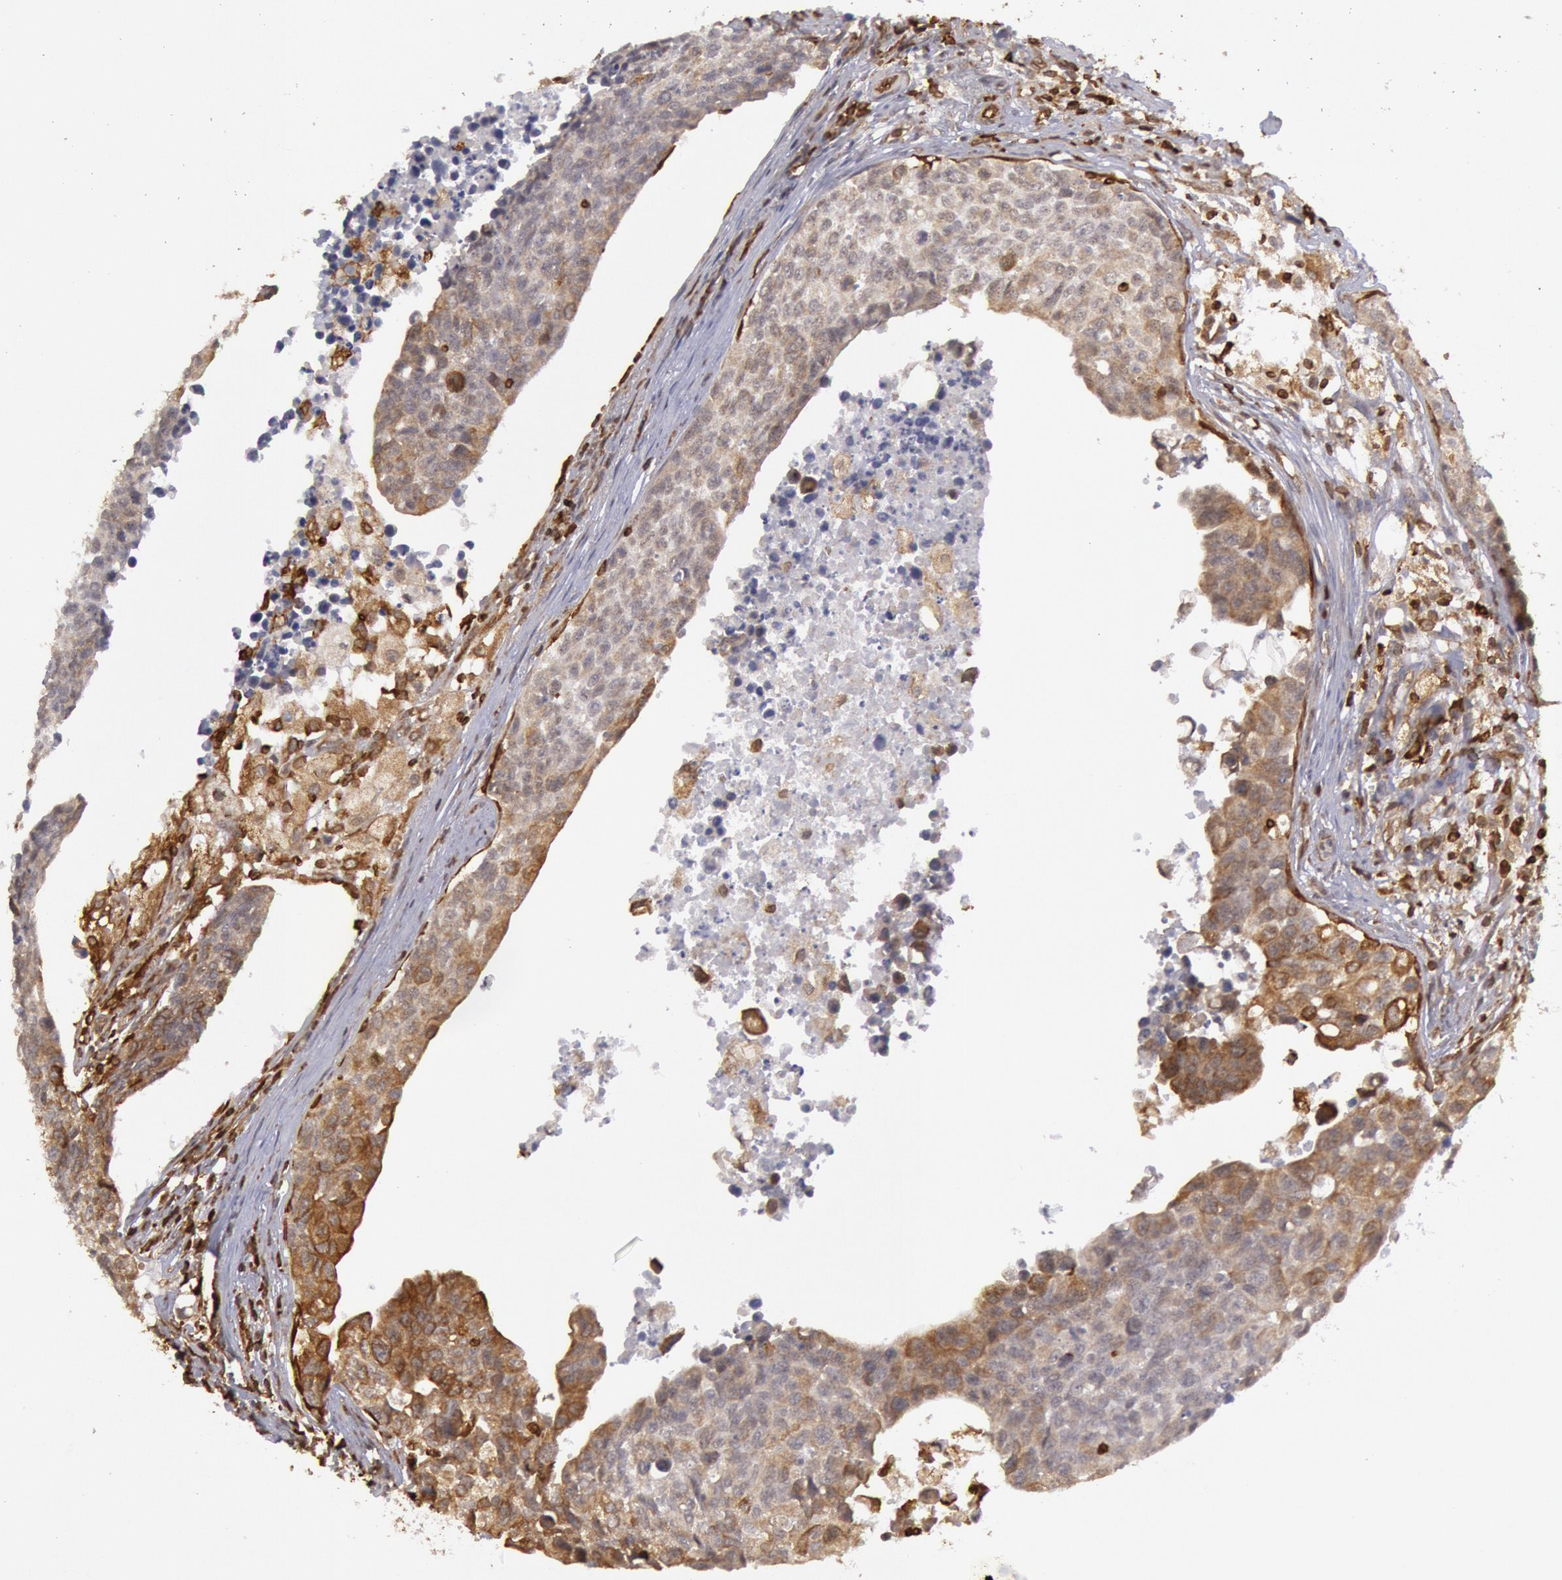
{"staining": {"intensity": "weak", "quantity": "25%-75%", "location": "cytoplasmic/membranous"}, "tissue": "urothelial cancer", "cell_type": "Tumor cells", "image_type": "cancer", "snomed": [{"axis": "morphology", "description": "Urothelial carcinoma, High grade"}, {"axis": "topography", "description": "Urinary bladder"}], "caption": "Immunohistochemistry (IHC) (DAB) staining of high-grade urothelial carcinoma exhibits weak cytoplasmic/membranous protein positivity in approximately 25%-75% of tumor cells.", "gene": "TAP2", "patient": {"sex": "male", "age": 81}}